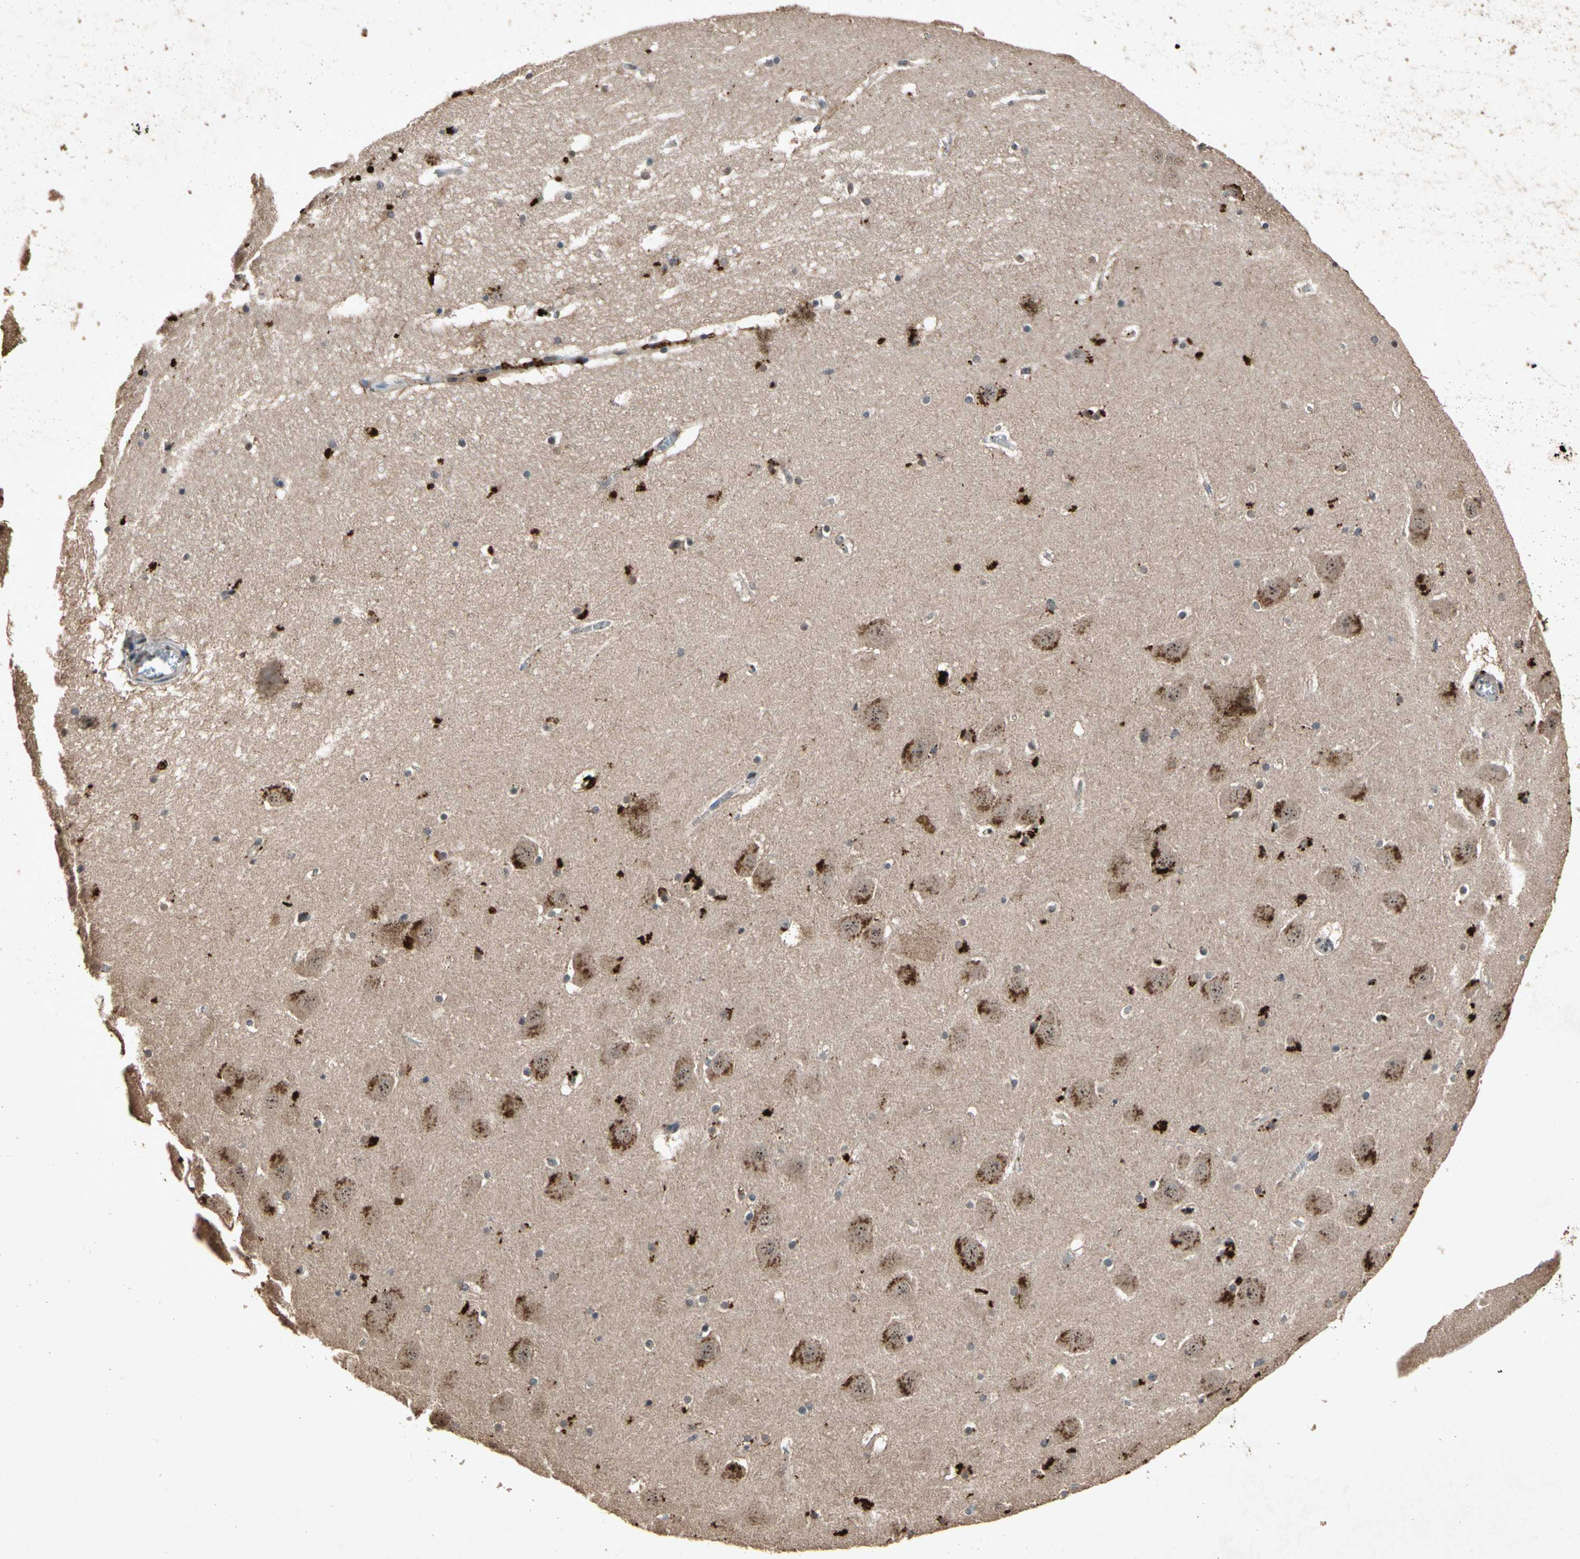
{"staining": {"intensity": "weak", "quantity": "<25%", "location": "cytoplasmic/membranous"}, "tissue": "hippocampus", "cell_type": "Glial cells", "image_type": "normal", "snomed": [{"axis": "morphology", "description": "Normal tissue, NOS"}, {"axis": "topography", "description": "Hippocampus"}], "caption": "IHC histopathology image of unremarkable hippocampus: human hippocampus stained with DAB reveals no significant protein staining in glial cells. (Brightfield microscopy of DAB (3,3'-diaminobenzidine) immunohistochemistry (IHC) at high magnification).", "gene": "PML", "patient": {"sex": "male", "age": 45}}